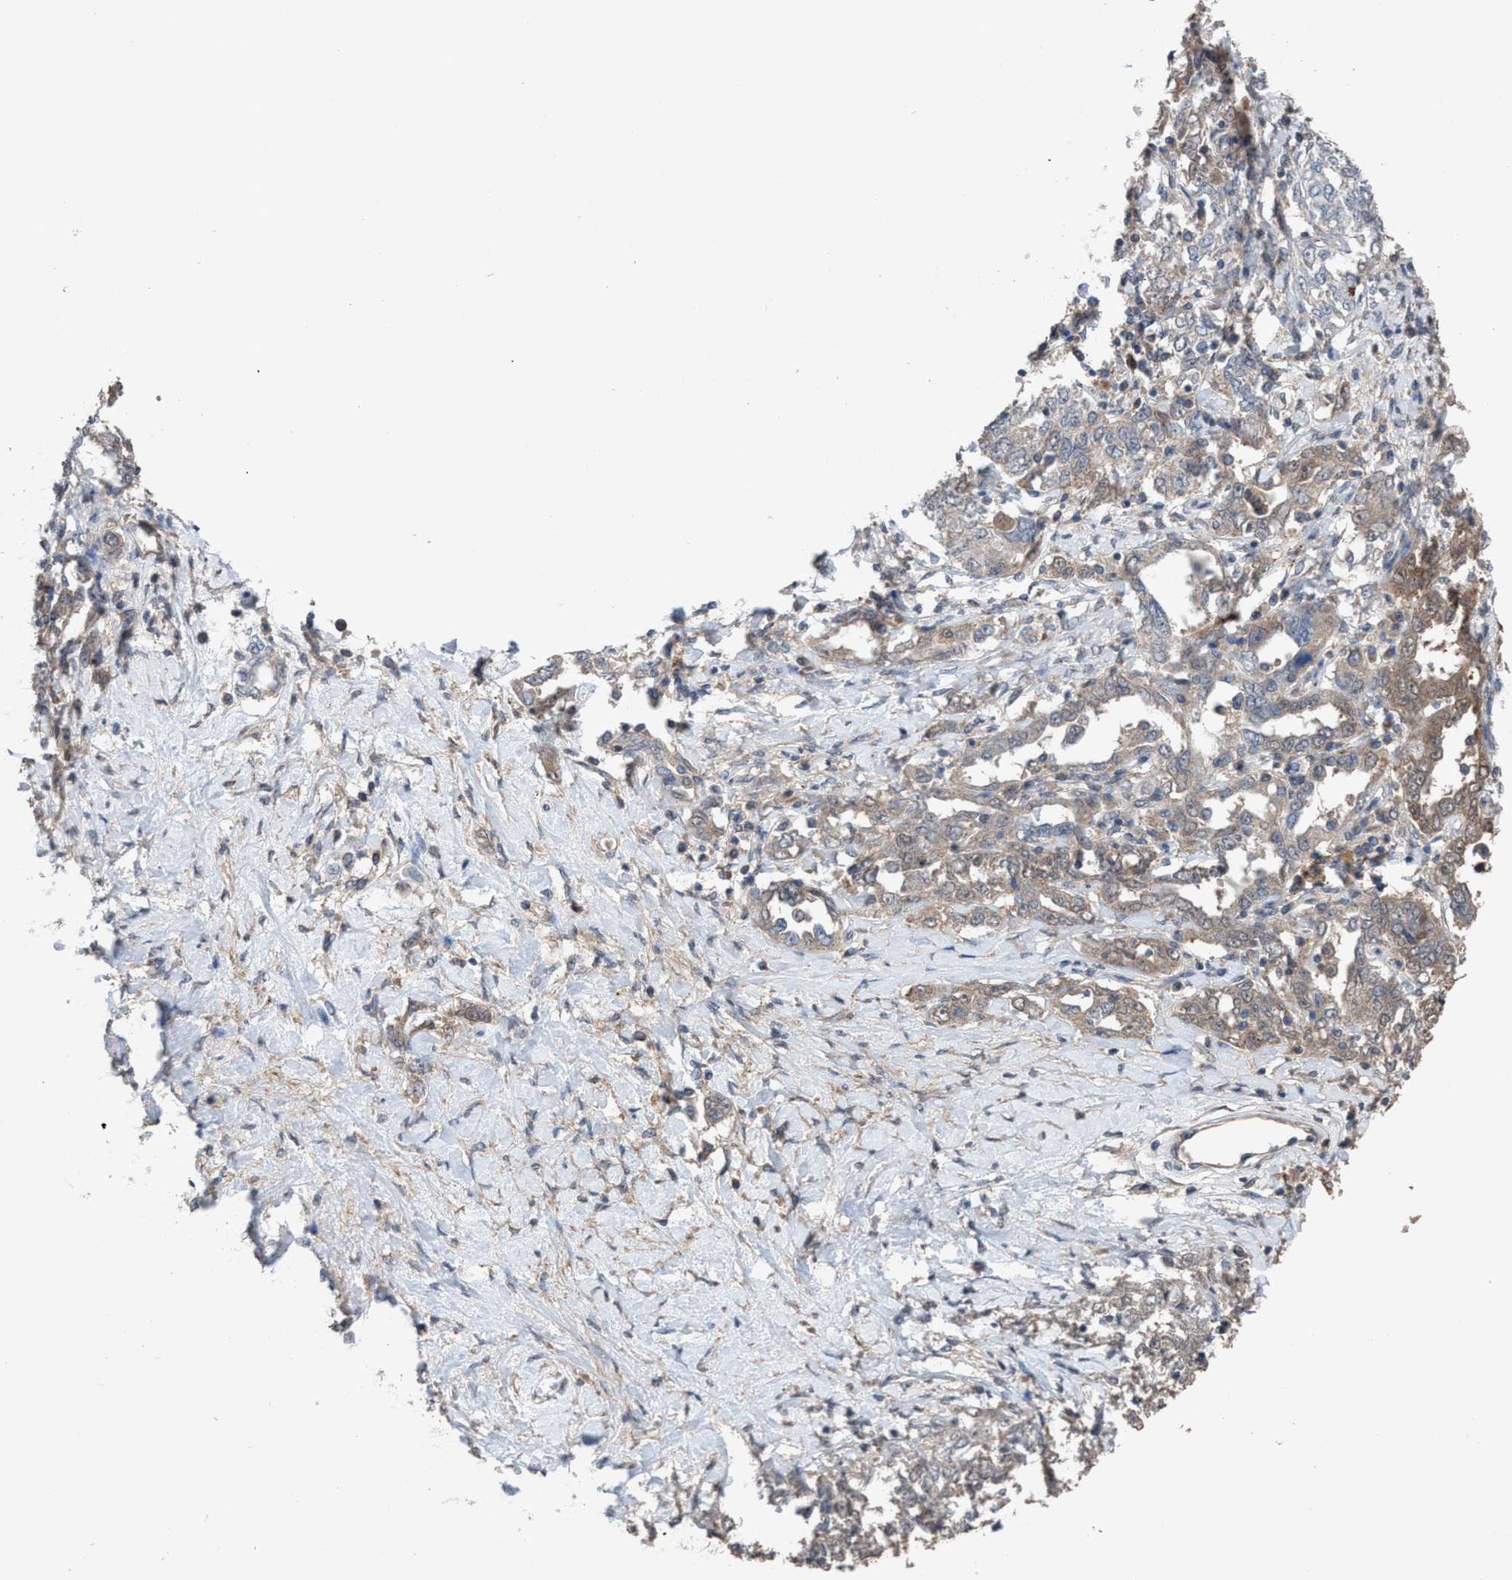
{"staining": {"intensity": "weak", "quantity": "<25%", "location": "cytoplasmic/membranous"}, "tissue": "ovarian cancer", "cell_type": "Tumor cells", "image_type": "cancer", "snomed": [{"axis": "morphology", "description": "Carcinoma, endometroid"}, {"axis": "topography", "description": "Ovary"}], "caption": "This micrograph is of ovarian cancer (endometroid carcinoma) stained with IHC to label a protein in brown with the nuclei are counter-stained blue. There is no positivity in tumor cells.", "gene": "GLOD4", "patient": {"sex": "female", "age": 62}}